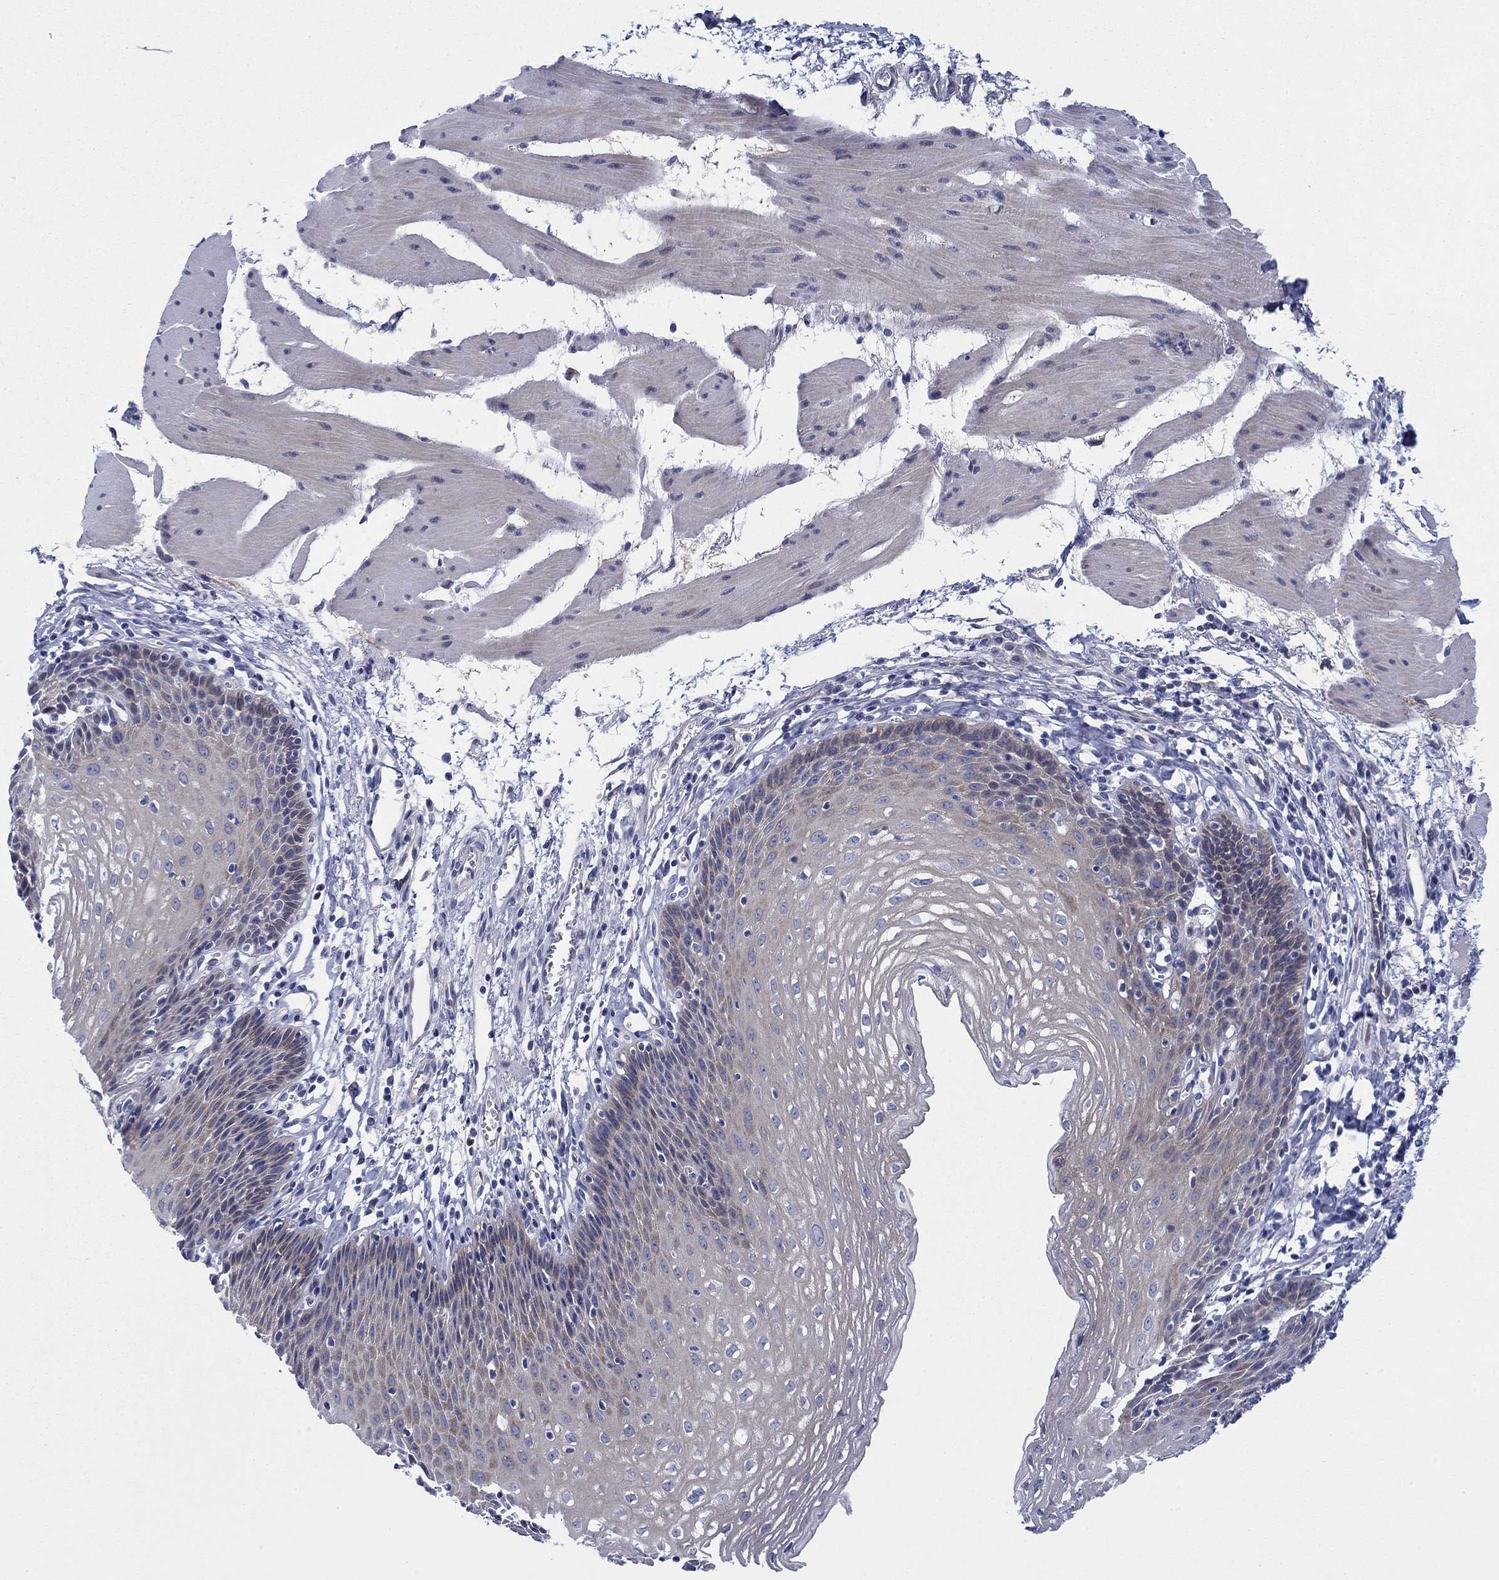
{"staining": {"intensity": "moderate", "quantity": "<25%", "location": "cytoplasmic/membranous"}, "tissue": "esophagus", "cell_type": "Squamous epithelial cells", "image_type": "normal", "snomed": [{"axis": "morphology", "description": "Normal tissue, NOS"}, {"axis": "topography", "description": "Esophagus"}], "caption": "Immunohistochemical staining of unremarkable esophagus exhibits moderate cytoplasmic/membranous protein staining in about <25% of squamous epithelial cells. (DAB IHC, brown staining for protein, blue staining for nuclei).", "gene": "SVEP1", "patient": {"sex": "female", "age": 64}}